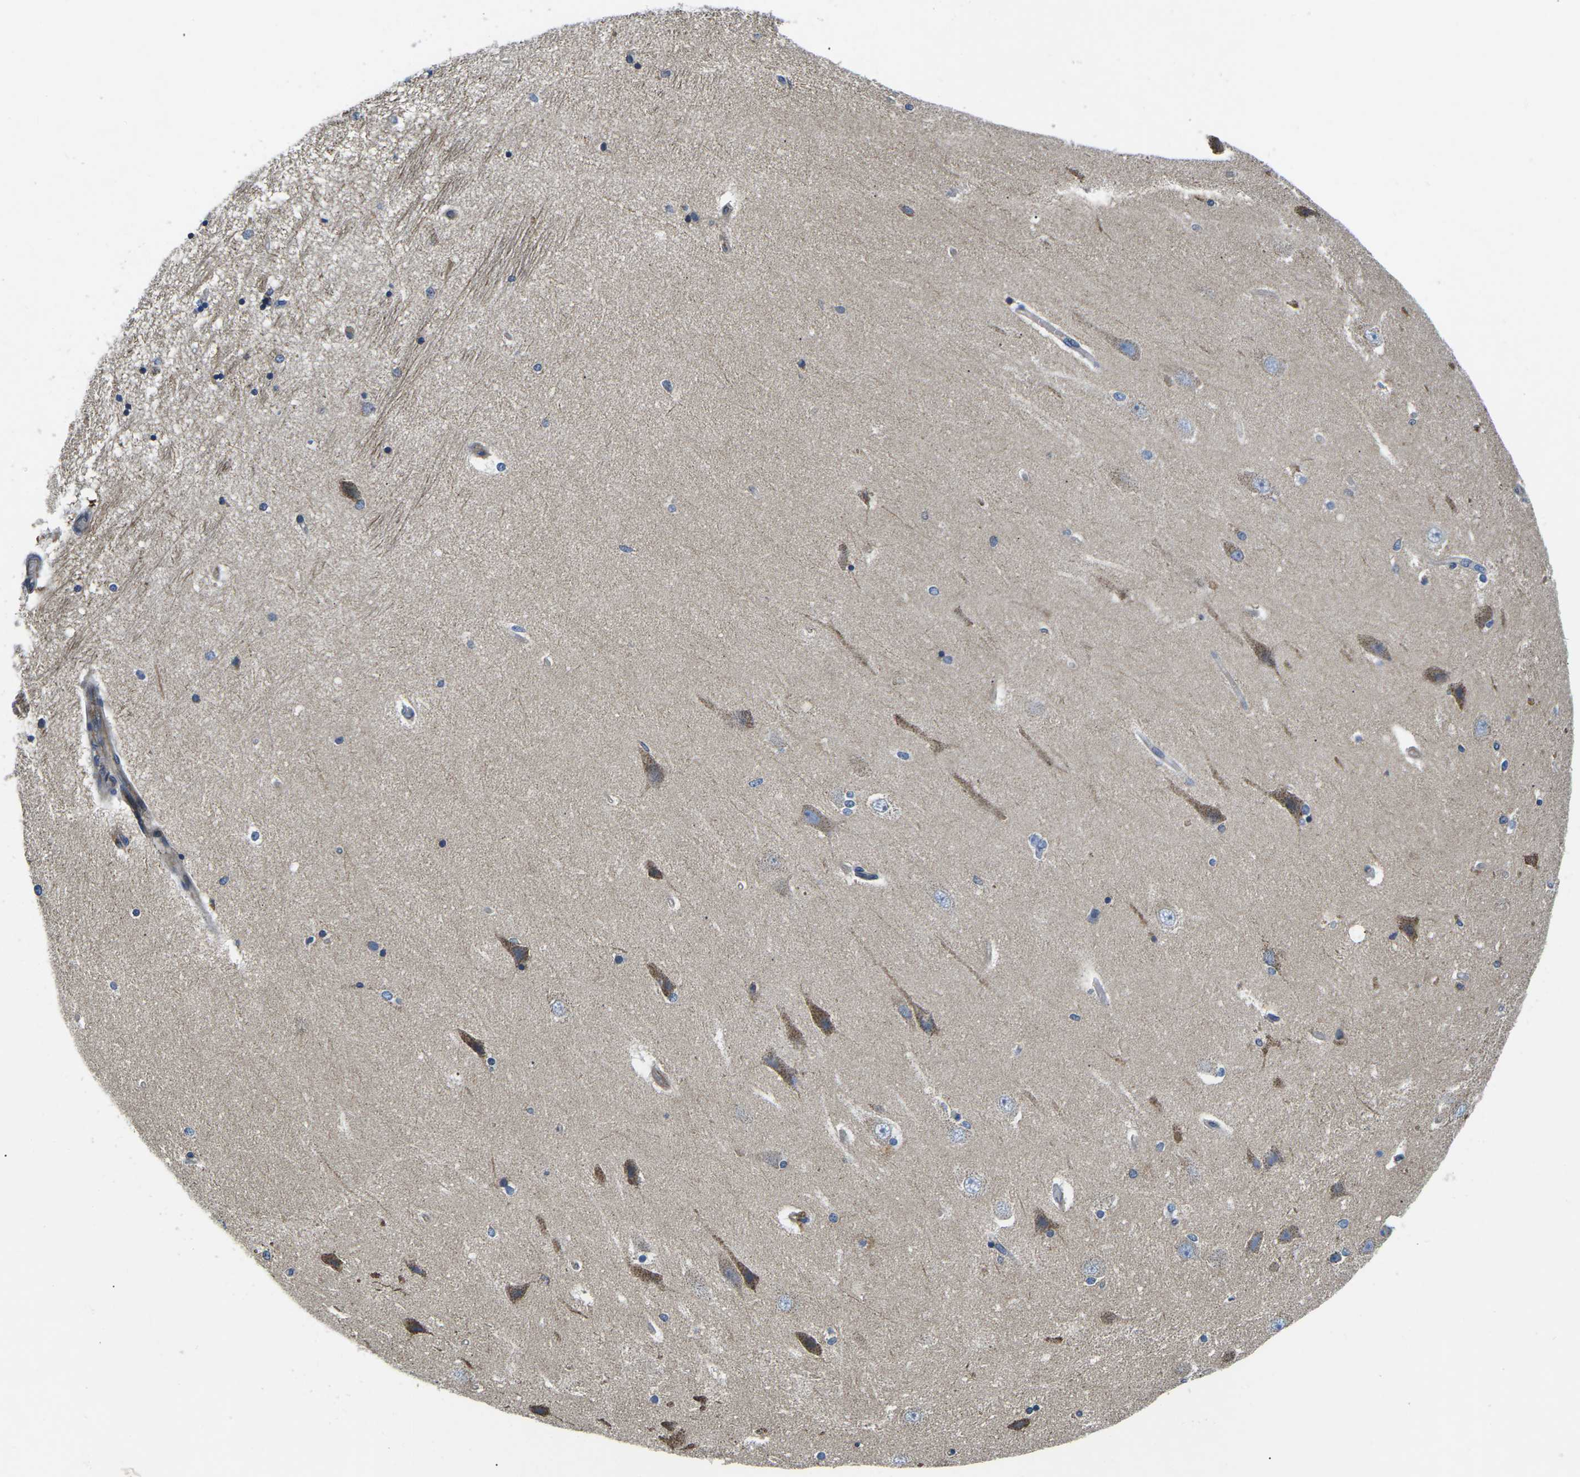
{"staining": {"intensity": "moderate", "quantity": "<25%", "location": "cytoplasmic/membranous"}, "tissue": "hippocampus", "cell_type": "Glial cells", "image_type": "normal", "snomed": [{"axis": "morphology", "description": "Normal tissue, NOS"}, {"axis": "topography", "description": "Hippocampus"}], "caption": "This micrograph reveals immunohistochemistry staining of unremarkable hippocampus, with low moderate cytoplasmic/membranous staining in about <25% of glial cells.", "gene": "TMEFF2", "patient": {"sex": "female", "age": 54}}